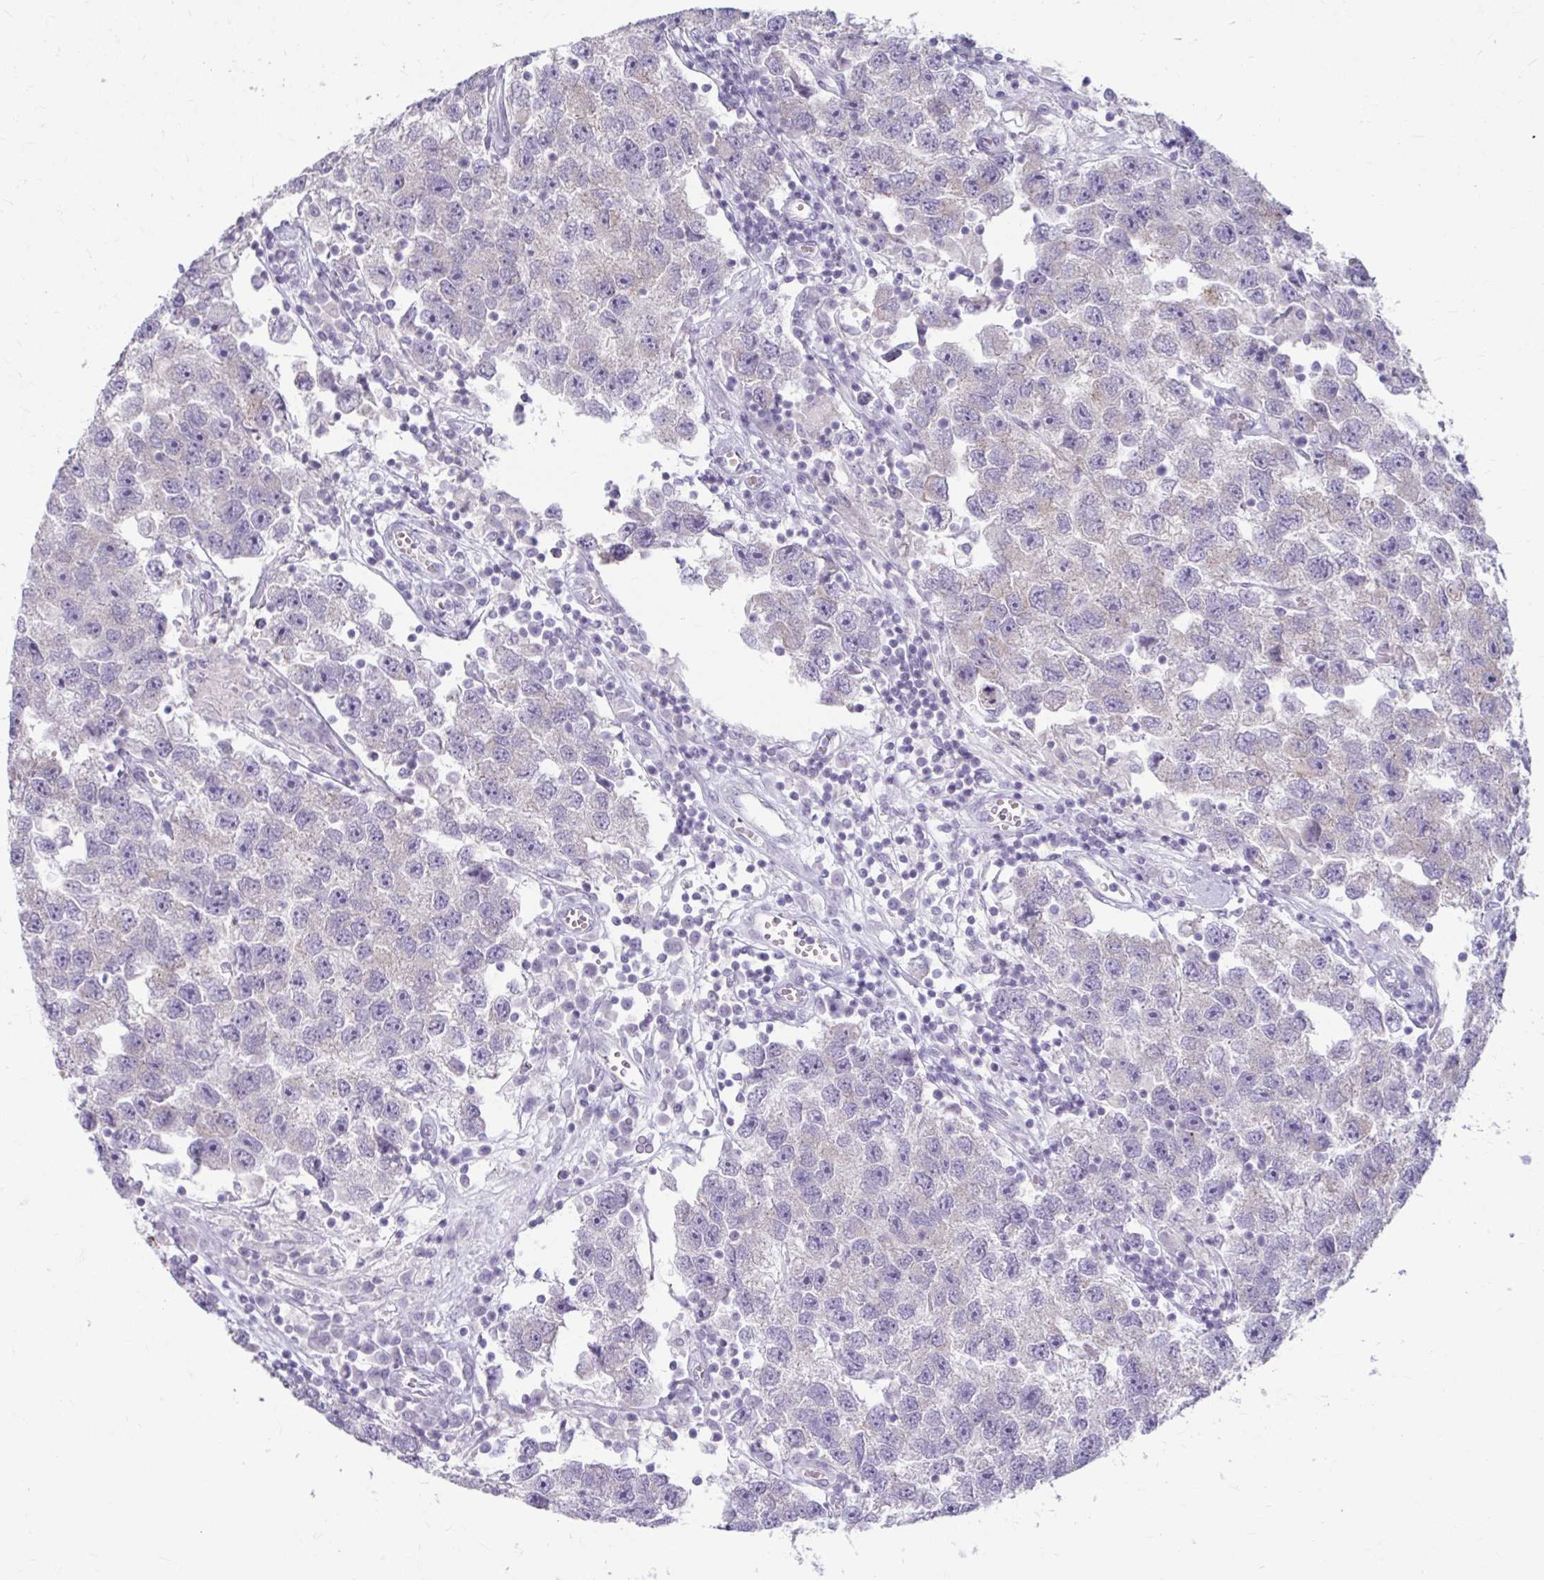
{"staining": {"intensity": "negative", "quantity": "none", "location": "none"}, "tissue": "testis cancer", "cell_type": "Tumor cells", "image_type": "cancer", "snomed": [{"axis": "morphology", "description": "Seminoma, NOS"}, {"axis": "topography", "description": "Testis"}], "caption": "Tumor cells show no significant protein expression in testis cancer. (DAB (3,3'-diaminobenzidine) immunohistochemistry (IHC) visualized using brightfield microscopy, high magnification).", "gene": "MSMO1", "patient": {"sex": "male", "age": 26}}